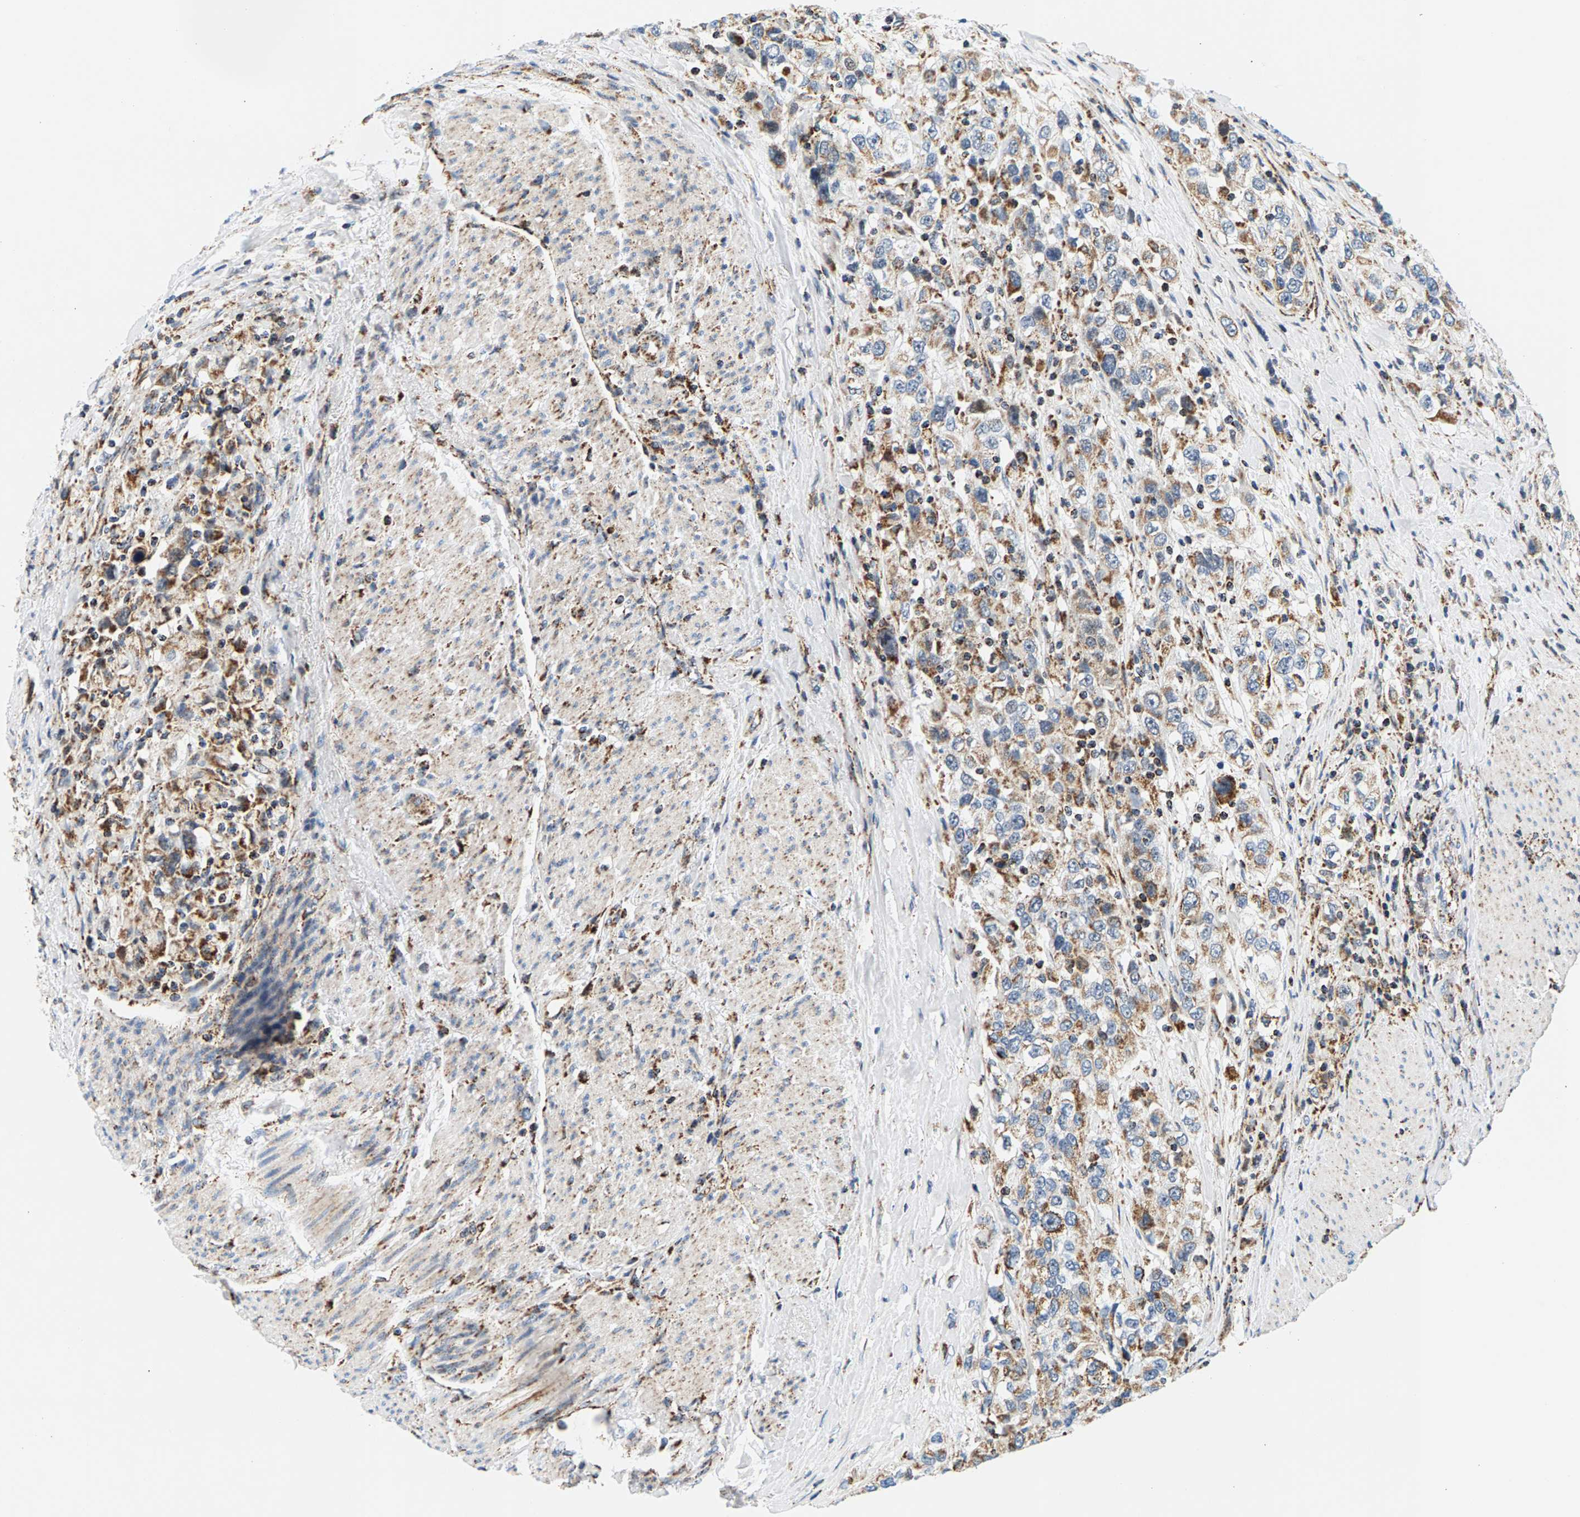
{"staining": {"intensity": "moderate", "quantity": ">75%", "location": "cytoplasmic/membranous"}, "tissue": "urothelial cancer", "cell_type": "Tumor cells", "image_type": "cancer", "snomed": [{"axis": "morphology", "description": "Urothelial carcinoma, High grade"}, {"axis": "topography", "description": "Urinary bladder"}], "caption": "IHC (DAB (3,3'-diaminobenzidine)) staining of urothelial carcinoma (high-grade) displays moderate cytoplasmic/membranous protein staining in about >75% of tumor cells.", "gene": "PDE1A", "patient": {"sex": "female", "age": 80}}